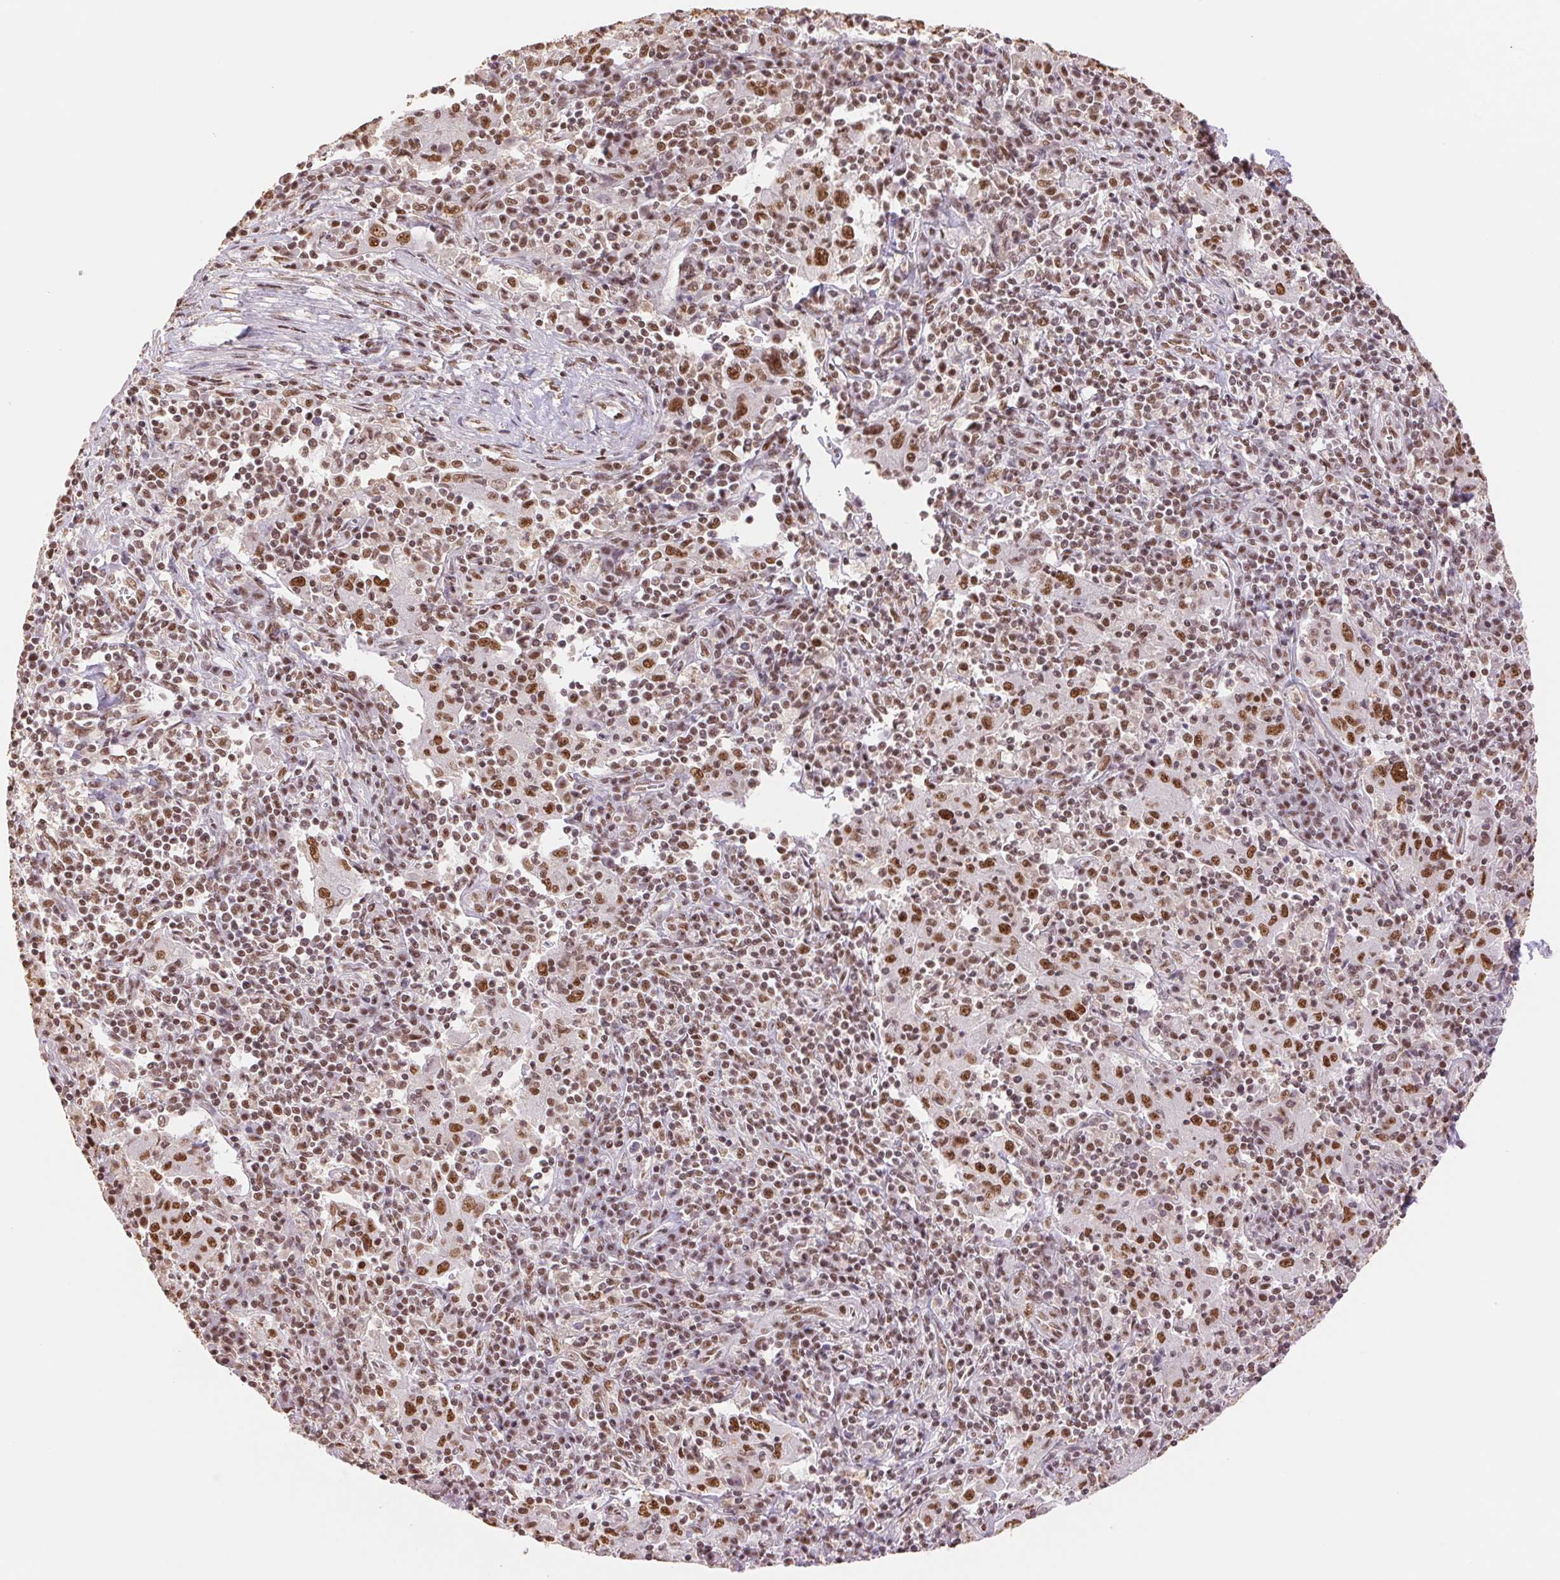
{"staining": {"intensity": "strong", "quantity": ">75%", "location": "nuclear"}, "tissue": "pancreatic cancer", "cell_type": "Tumor cells", "image_type": "cancer", "snomed": [{"axis": "morphology", "description": "Adenocarcinoma, NOS"}, {"axis": "topography", "description": "Pancreas"}], "caption": "The photomicrograph shows staining of pancreatic cancer (adenocarcinoma), revealing strong nuclear protein positivity (brown color) within tumor cells.", "gene": "SREK1", "patient": {"sex": "male", "age": 63}}